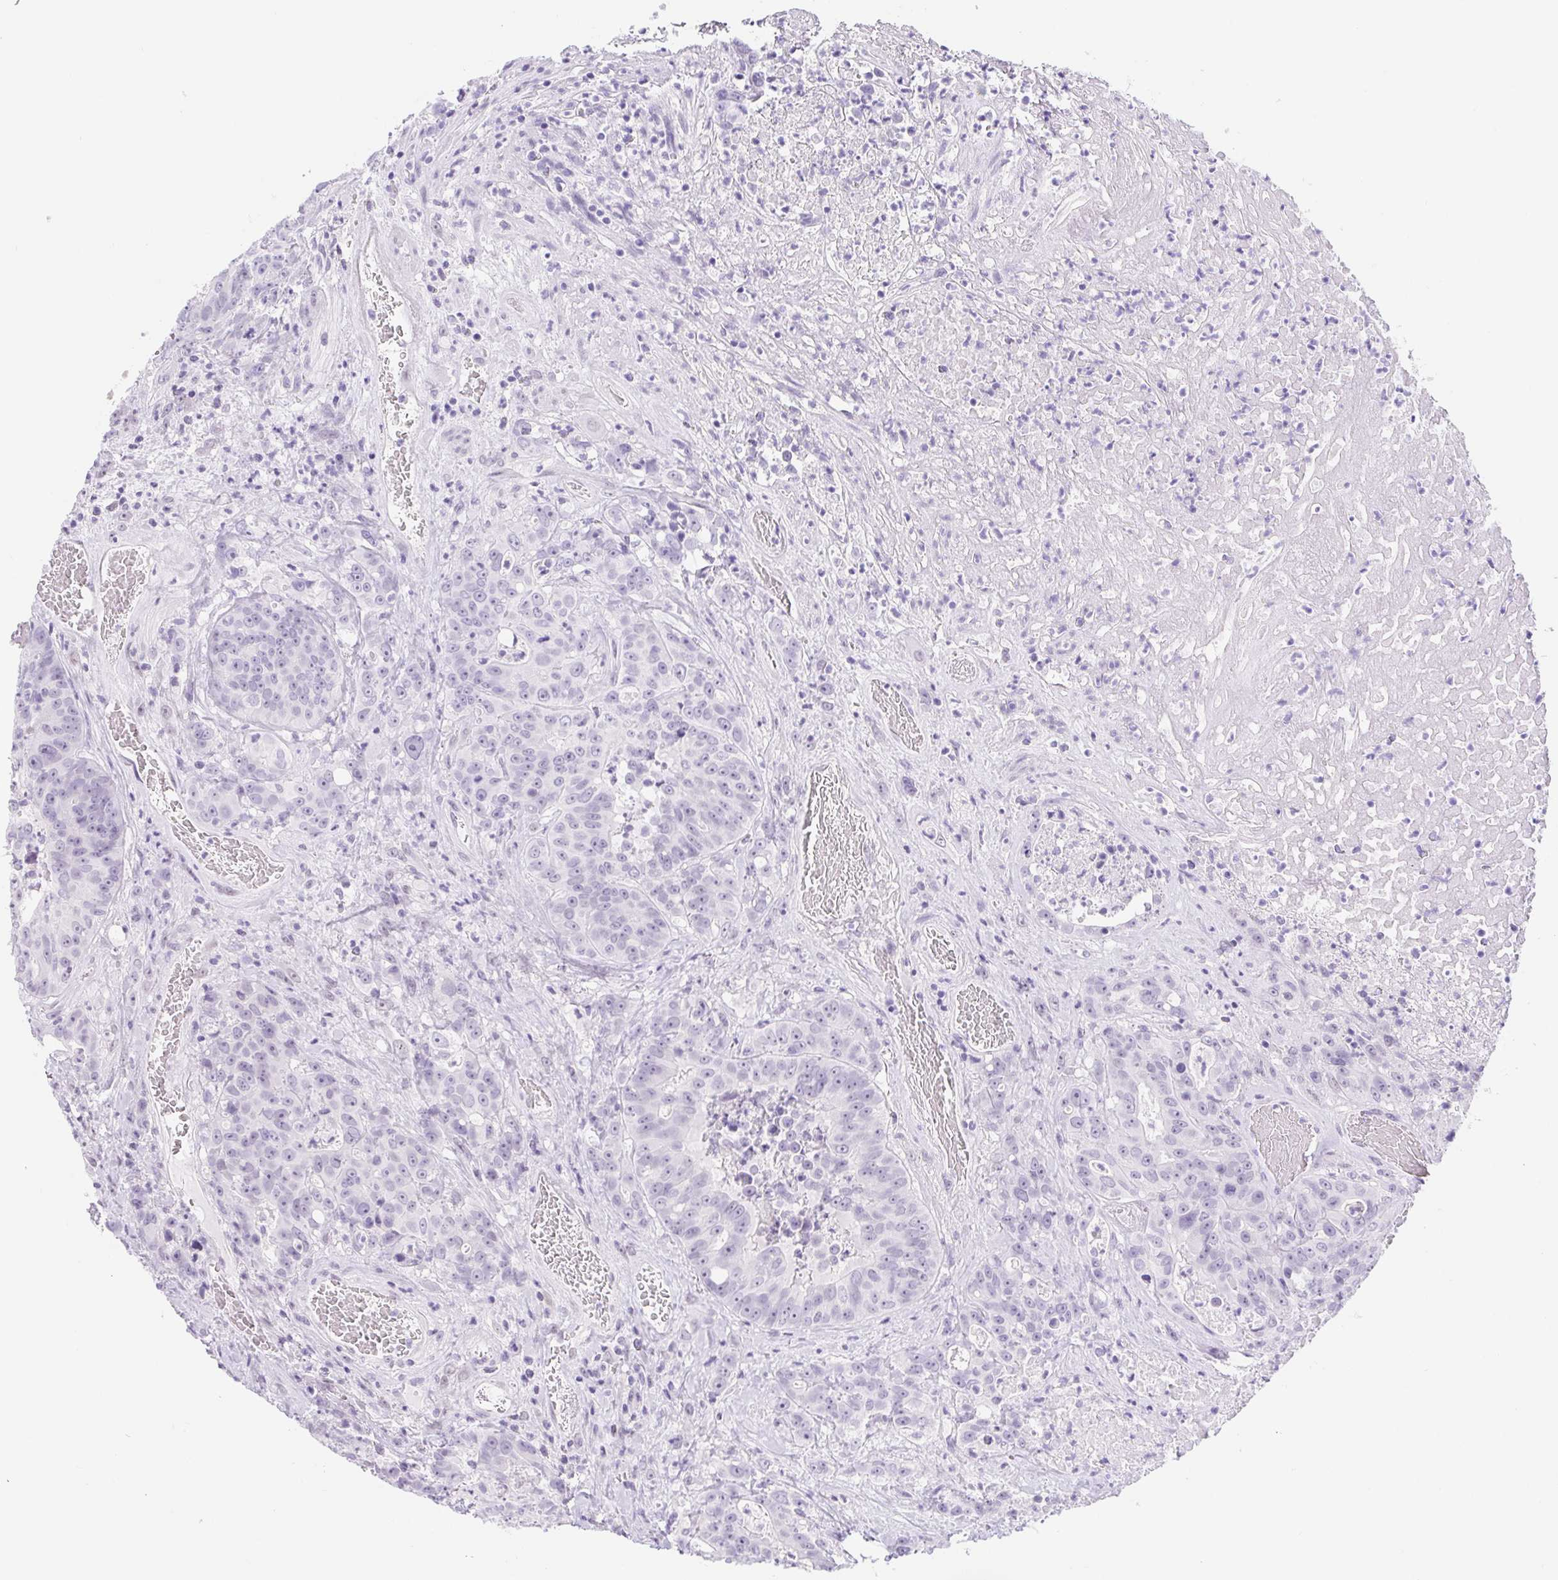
{"staining": {"intensity": "negative", "quantity": "none", "location": "none"}, "tissue": "colorectal cancer", "cell_type": "Tumor cells", "image_type": "cancer", "snomed": [{"axis": "morphology", "description": "Adenocarcinoma, NOS"}, {"axis": "topography", "description": "Rectum"}], "caption": "Tumor cells are negative for brown protein staining in colorectal cancer.", "gene": "CAND1", "patient": {"sex": "female", "age": 62}}